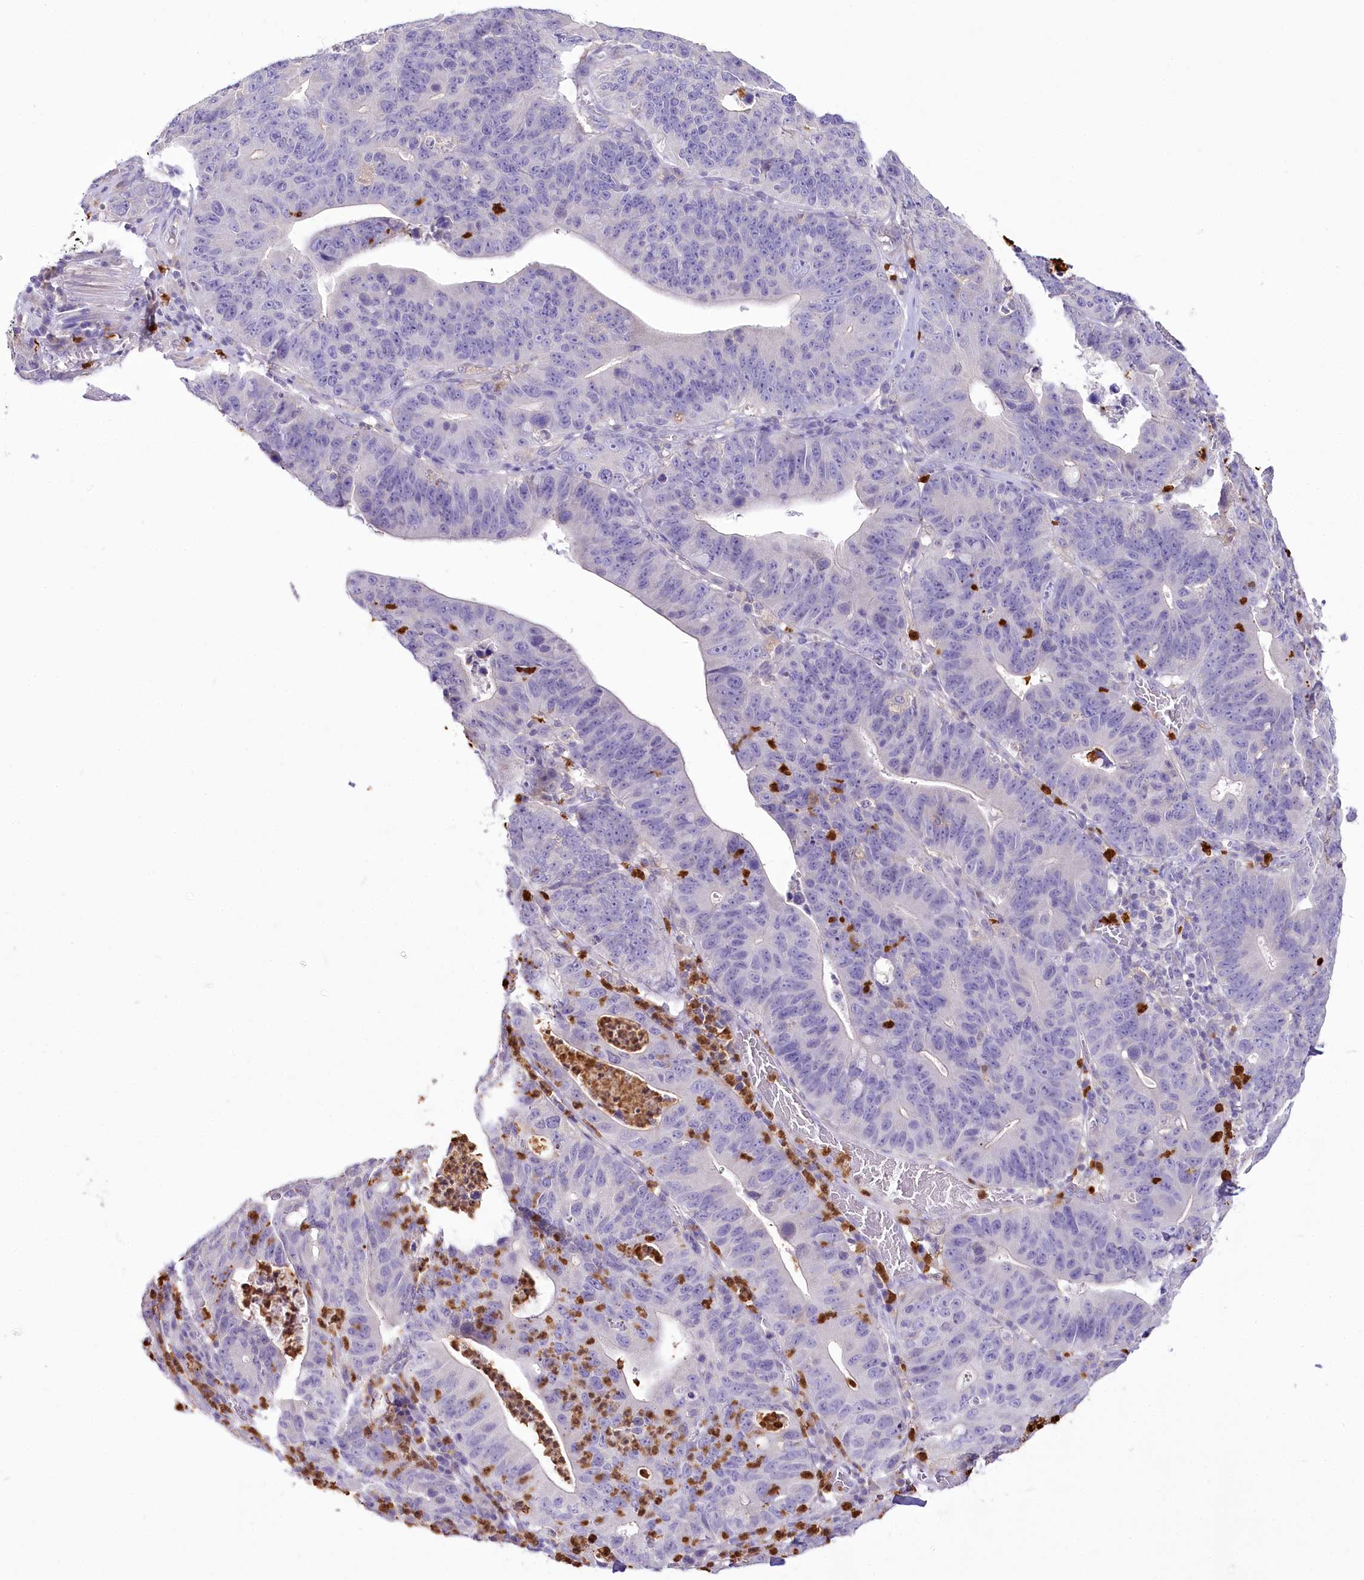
{"staining": {"intensity": "negative", "quantity": "none", "location": "none"}, "tissue": "stomach cancer", "cell_type": "Tumor cells", "image_type": "cancer", "snomed": [{"axis": "morphology", "description": "Adenocarcinoma, NOS"}, {"axis": "topography", "description": "Stomach"}], "caption": "Immunohistochemistry (IHC) of stomach cancer (adenocarcinoma) exhibits no positivity in tumor cells.", "gene": "DPYD", "patient": {"sex": "male", "age": 59}}